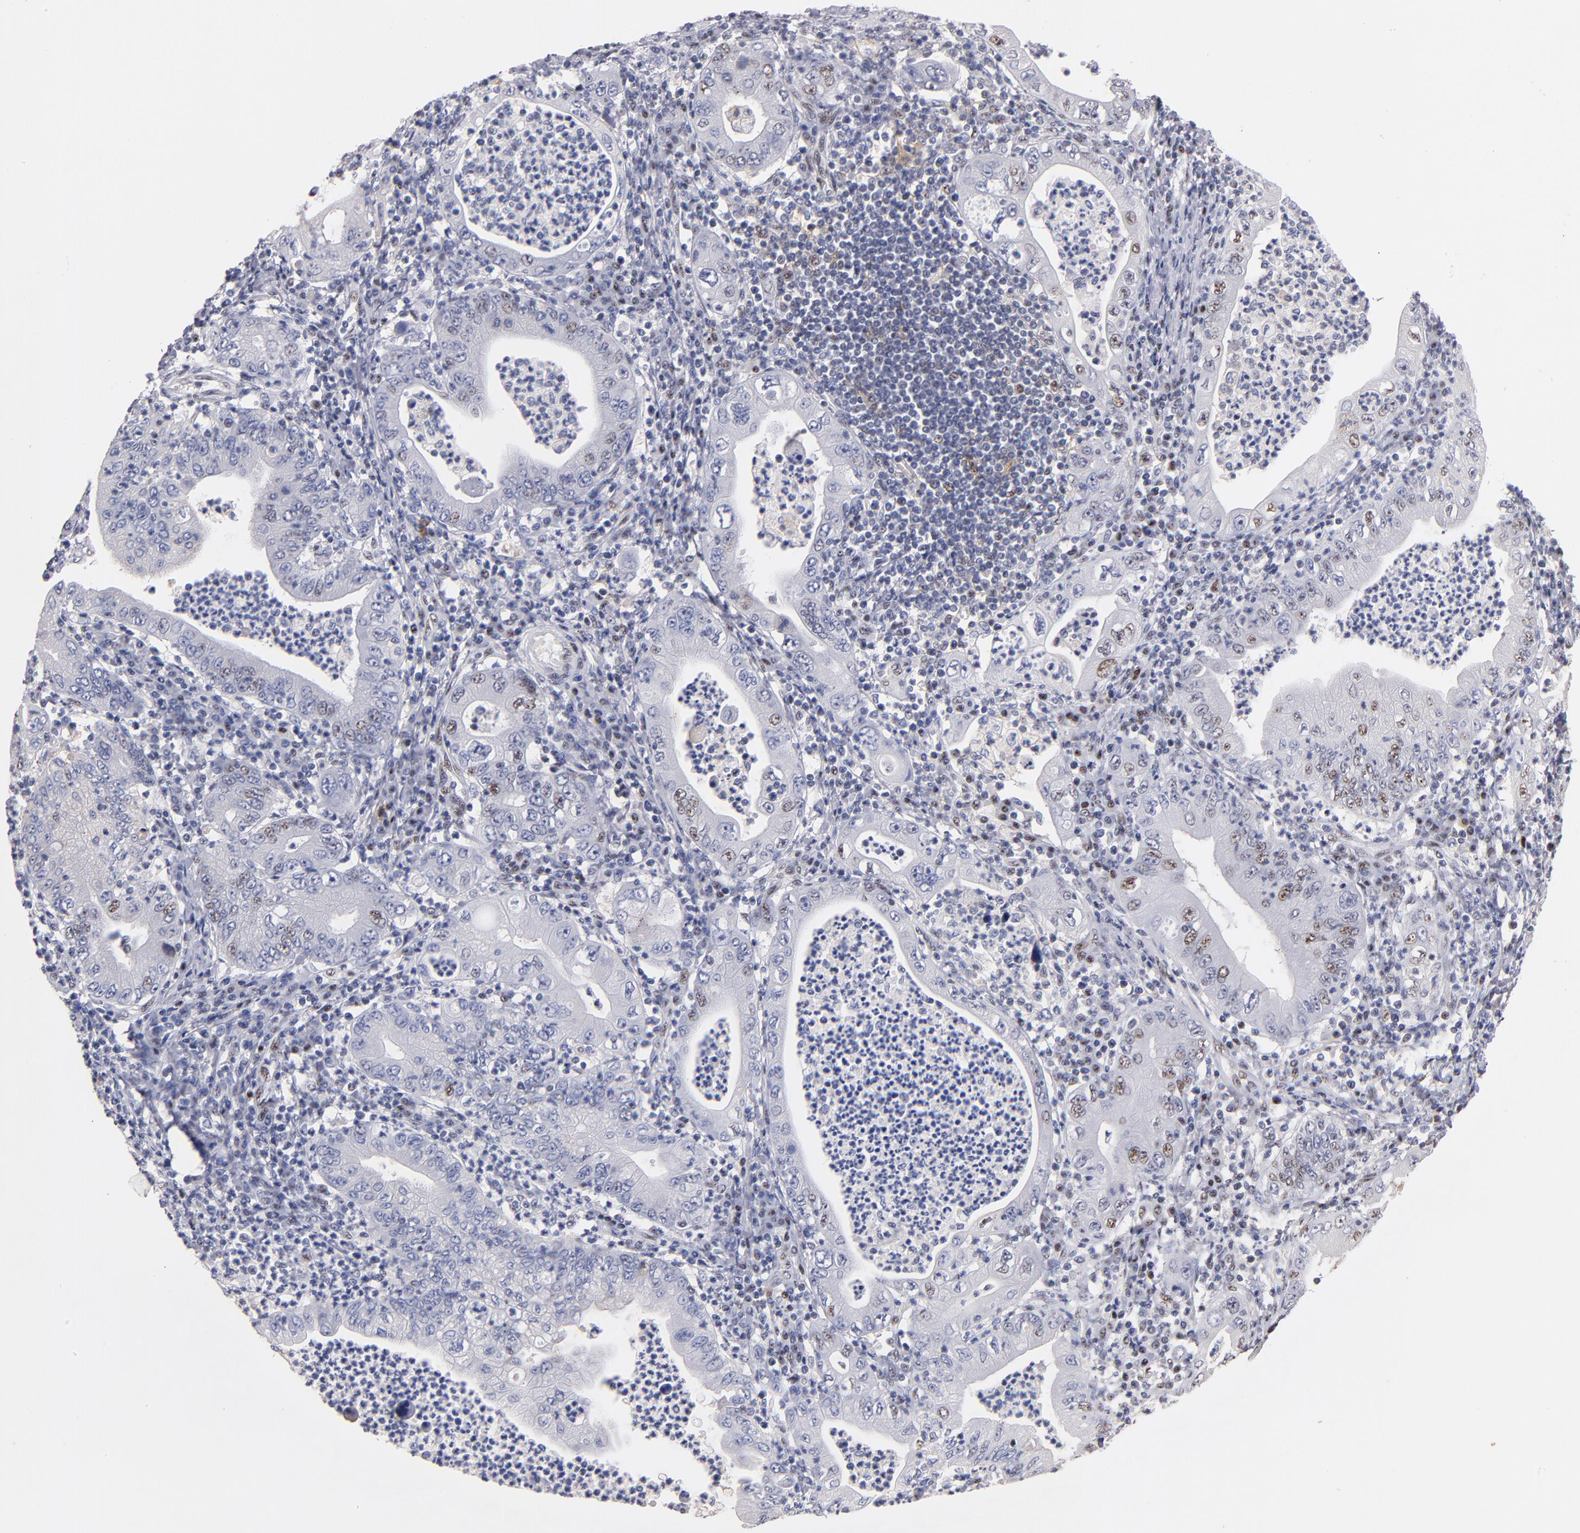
{"staining": {"intensity": "moderate", "quantity": "25%-75%", "location": "nuclear"}, "tissue": "stomach cancer", "cell_type": "Tumor cells", "image_type": "cancer", "snomed": [{"axis": "morphology", "description": "Normal tissue, NOS"}, {"axis": "morphology", "description": "Adenocarcinoma, NOS"}, {"axis": "topography", "description": "Esophagus"}, {"axis": "topography", "description": "Stomach, upper"}, {"axis": "topography", "description": "Peripheral nerve tissue"}], "caption": "An immunohistochemistry (IHC) image of tumor tissue is shown. Protein staining in brown highlights moderate nuclear positivity in stomach cancer within tumor cells.", "gene": "RAF1", "patient": {"sex": "male", "age": 62}}